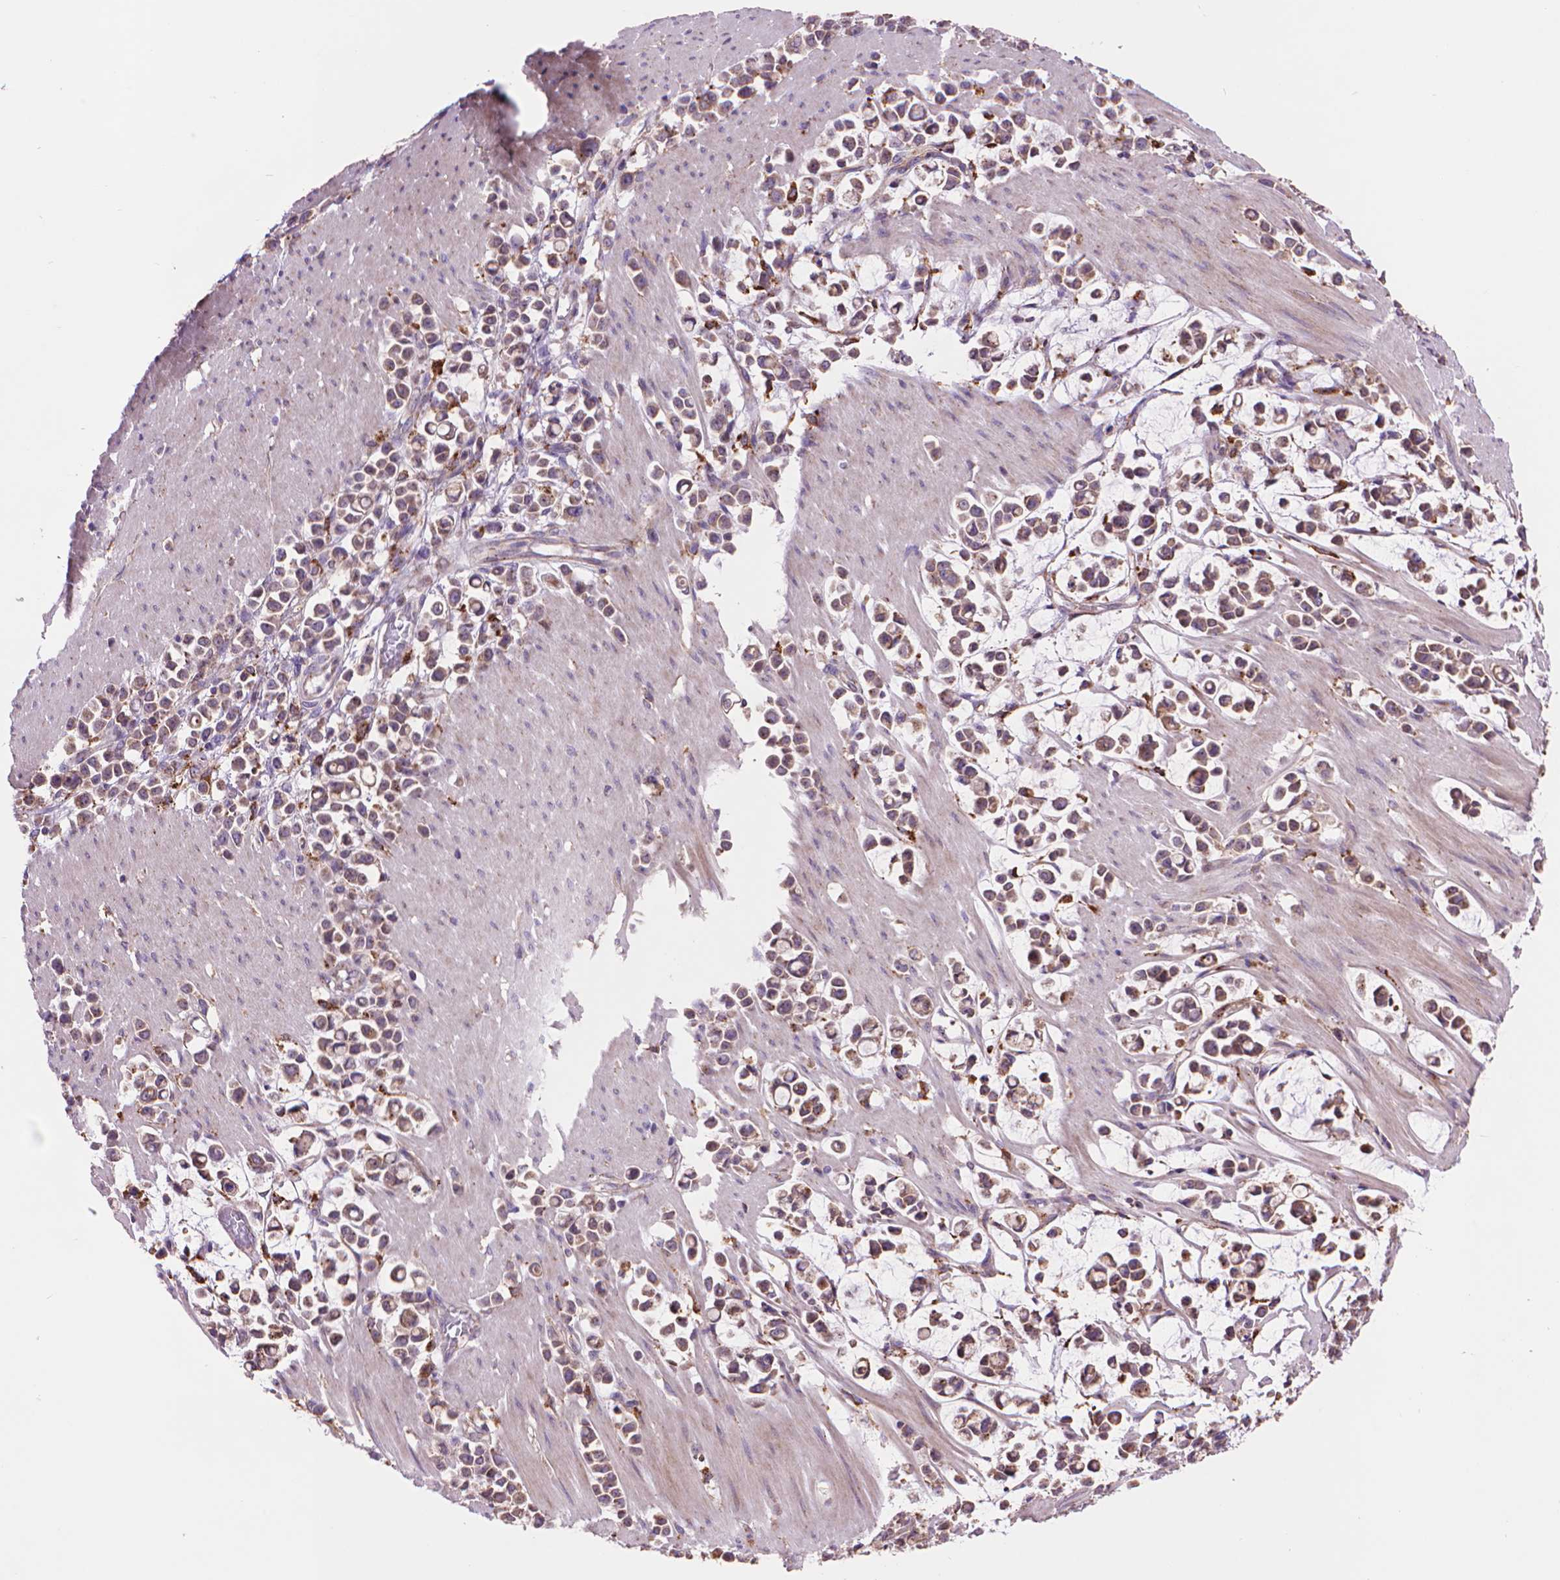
{"staining": {"intensity": "moderate", "quantity": ">75%", "location": "cytoplasmic/membranous"}, "tissue": "stomach cancer", "cell_type": "Tumor cells", "image_type": "cancer", "snomed": [{"axis": "morphology", "description": "Adenocarcinoma, NOS"}, {"axis": "topography", "description": "Stomach"}], "caption": "Immunohistochemical staining of human adenocarcinoma (stomach) exhibits medium levels of moderate cytoplasmic/membranous staining in about >75% of tumor cells. (brown staining indicates protein expression, while blue staining denotes nuclei).", "gene": "GLB1", "patient": {"sex": "male", "age": 82}}